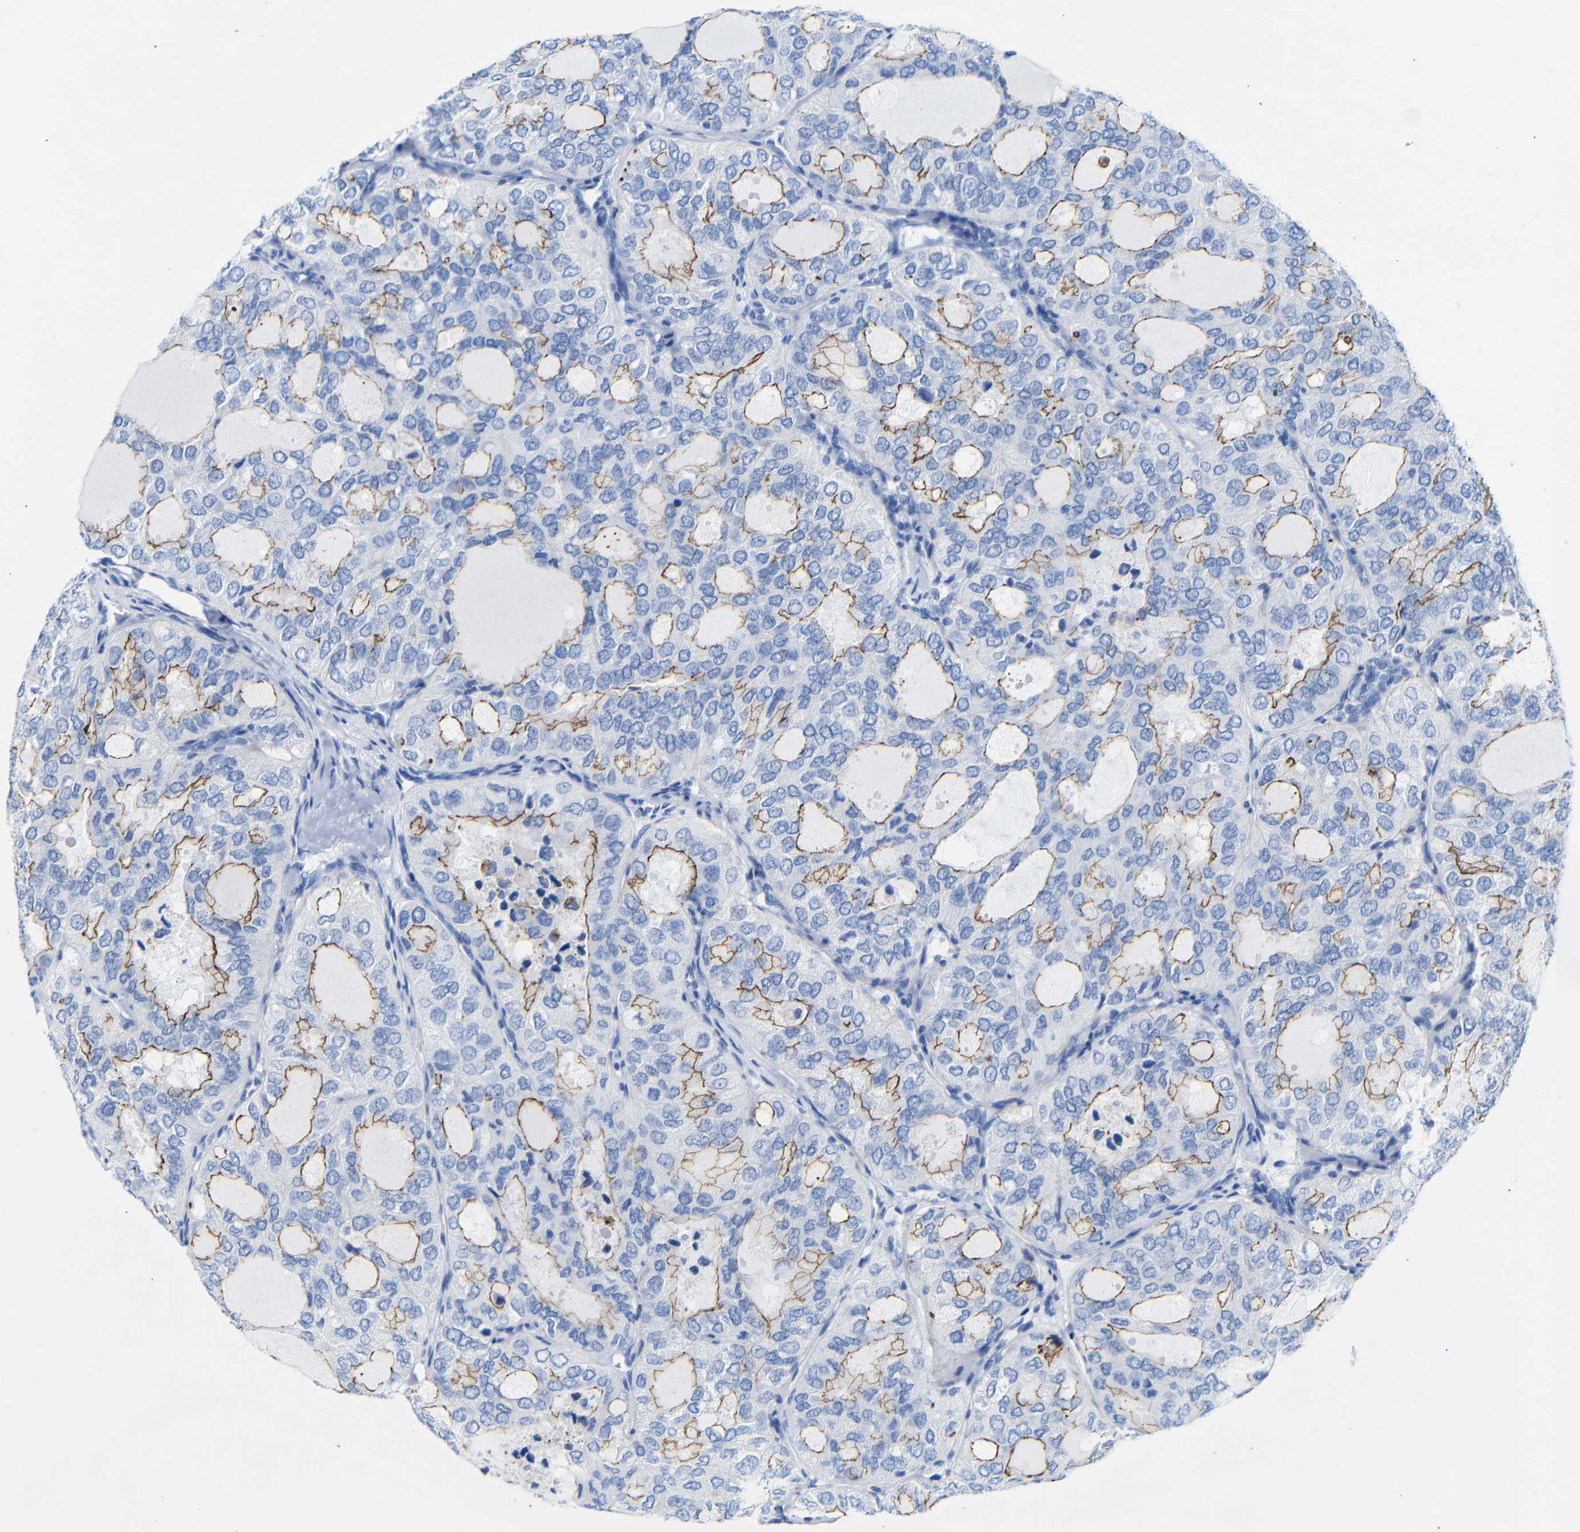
{"staining": {"intensity": "moderate", "quantity": ">75%", "location": "cytoplasmic/membranous"}, "tissue": "thyroid cancer", "cell_type": "Tumor cells", "image_type": "cancer", "snomed": [{"axis": "morphology", "description": "Follicular adenoma carcinoma, NOS"}, {"axis": "topography", "description": "Thyroid gland"}], "caption": "Immunohistochemistry (IHC) (DAB (3,3'-diaminobenzidine)) staining of thyroid cancer (follicular adenoma carcinoma) shows moderate cytoplasmic/membranous protein staining in about >75% of tumor cells.", "gene": "CGNL1", "patient": {"sex": "male", "age": 75}}